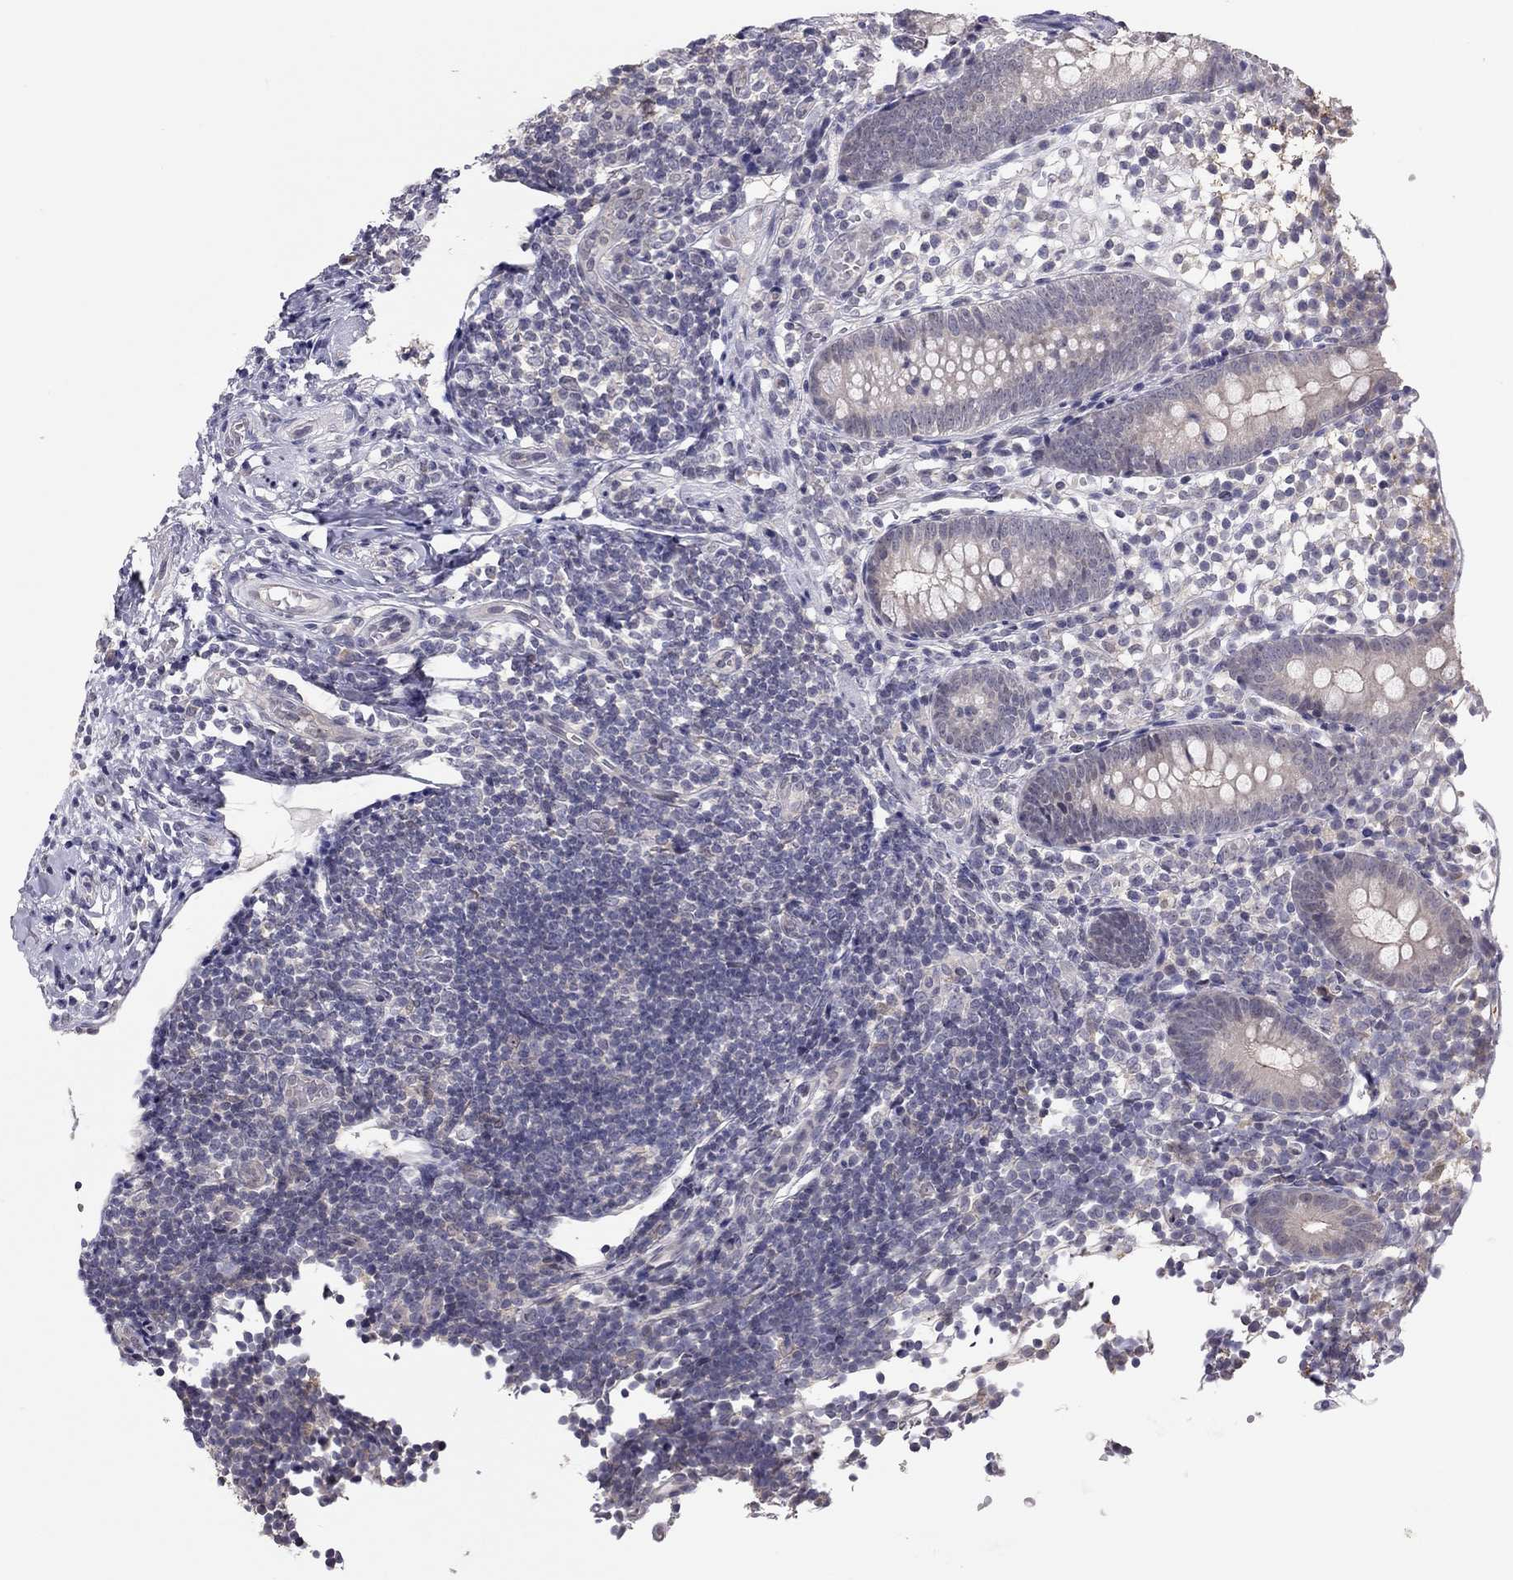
{"staining": {"intensity": "negative", "quantity": "none", "location": "none"}, "tissue": "appendix", "cell_type": "Glandular cells", "image_type": "normal", "snomed": [{"axis": "morphology", "description": "Normal tissue, NOS"}, {"axis": "topography", "description": "Appendix"}], "caption": "The photomicrograph shows no significant expression in glandular cells of appendix. Nuclei are stained in blue.", "gene": "HSF2BP", "patient": {"sex": "female", "age": 40}}